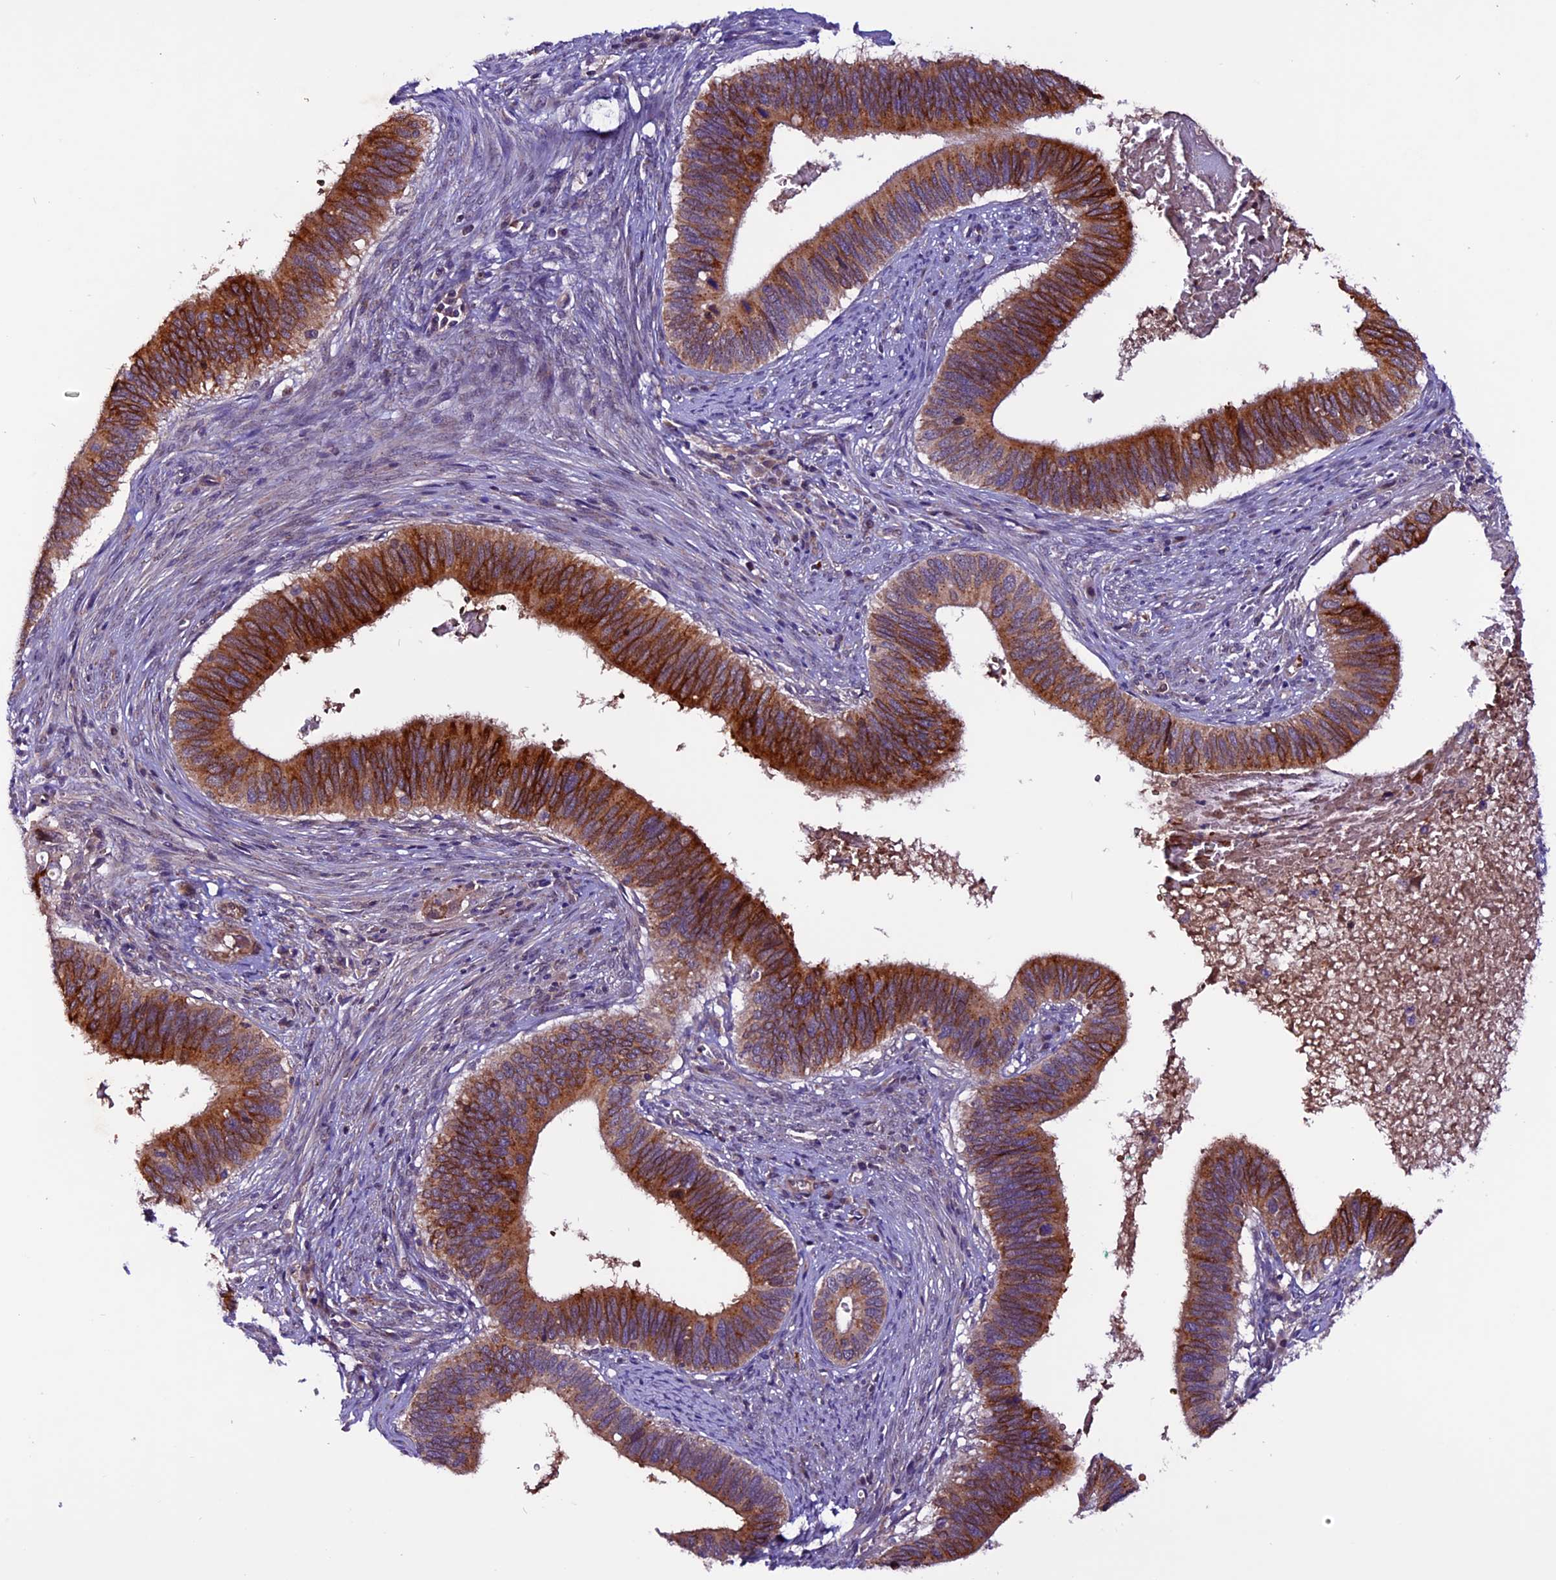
{"staining": {"intensity": "strong", "quantity": ">75%", "location": "cytoplasmic/membranous"}, "tissue": "cervical cancer", "cell_type": "Tumor cells", "image_type": "cancer", "snomed": [{"axis": "morphology", "description": "Adenocarcinoma, NOS"}, {"axis": "topography", "description": "Cervix"}], "caption": "A histopathology image of human cervical cancer stained for a protein displays strong cytoplasmic/membranous brown staining in tumor cells. The protein is shown in brown color, while the nuclei are stained blue.", "gene": "RINL", "patient": {"sex": "female", "age": 42}}